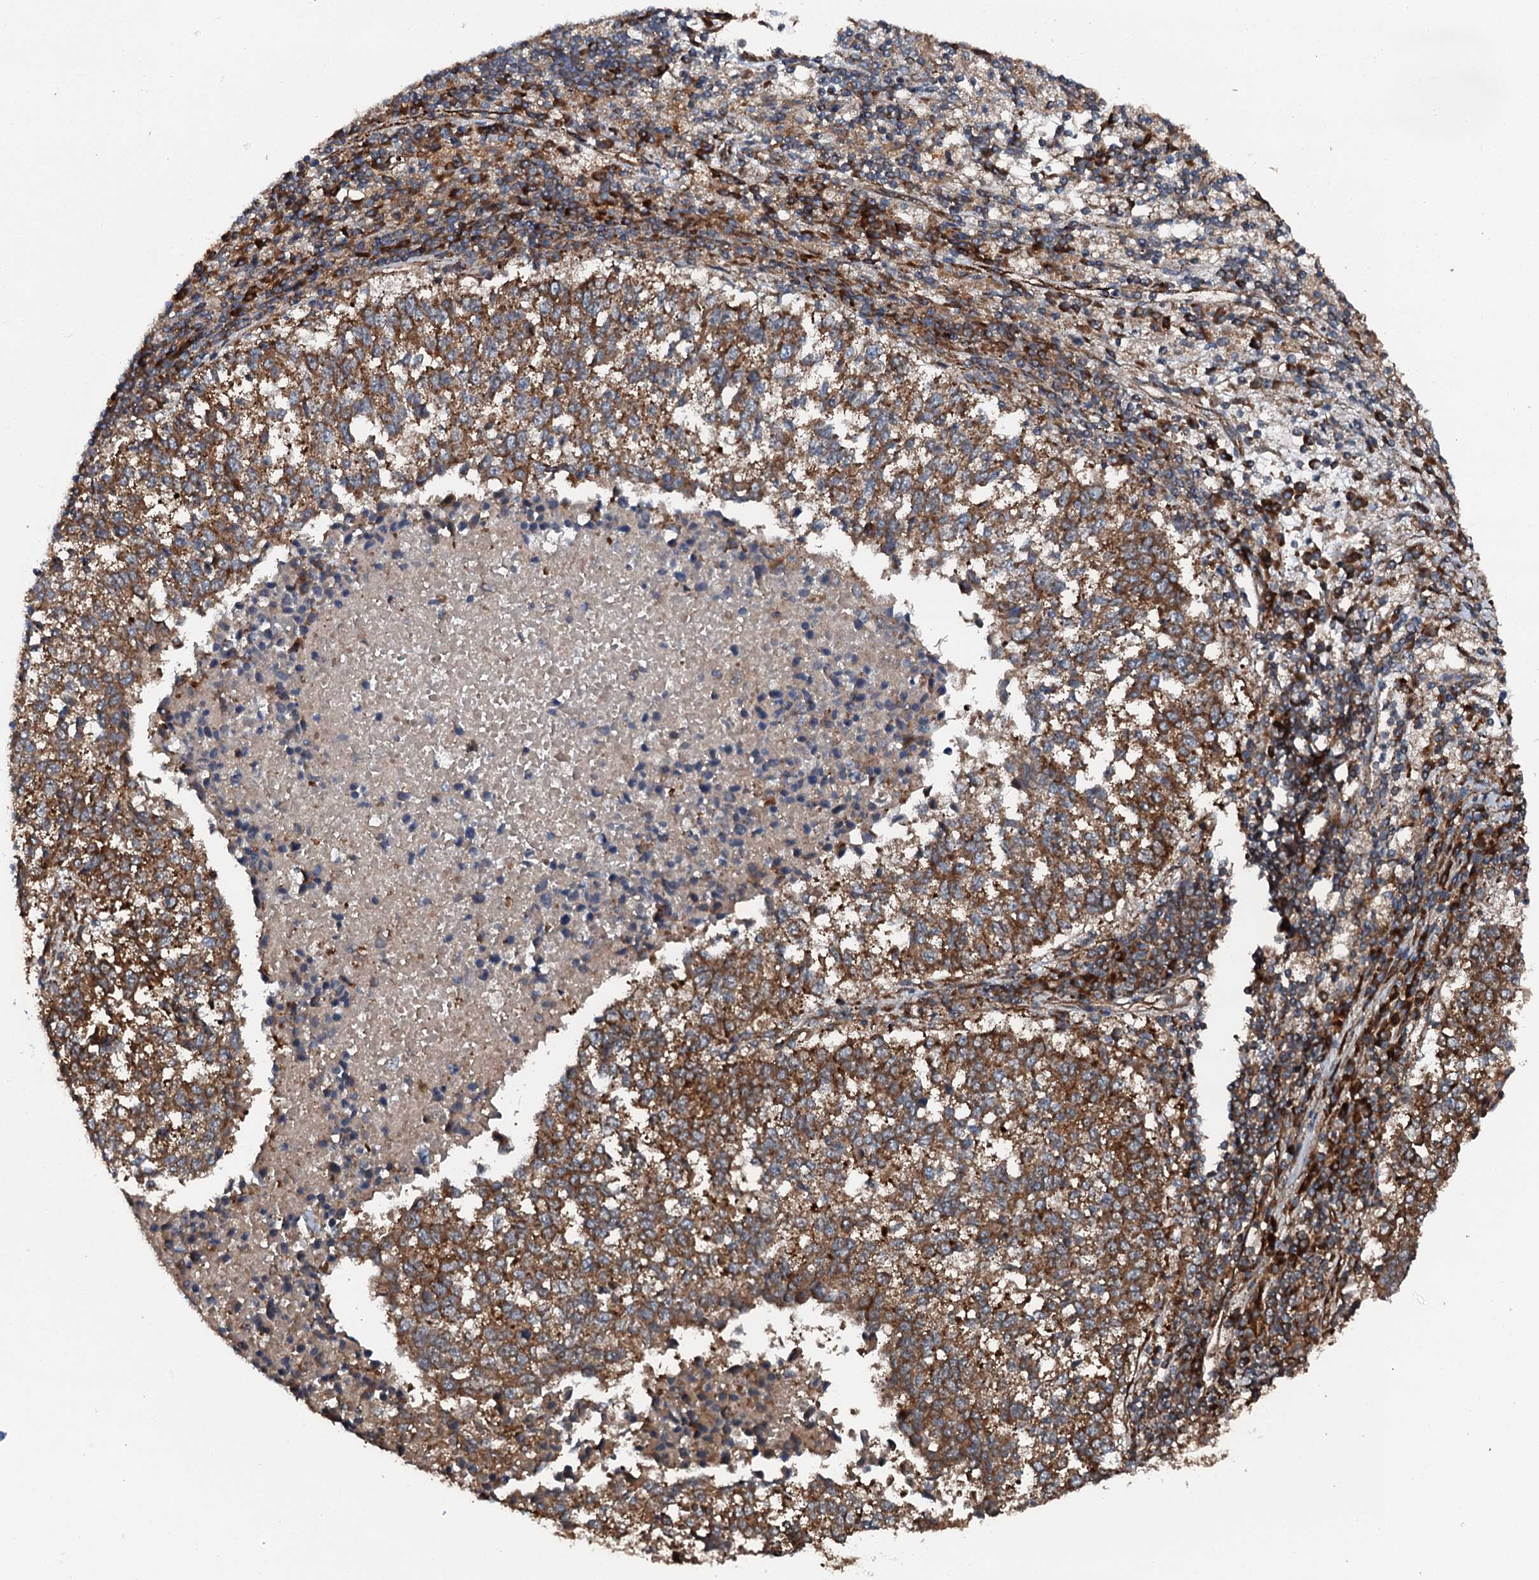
{"staining": {"intensity": "moderate", "quantity": ">75%", "location": "cytoplasmic/membranous"}, "tissue": "lung cancer", "cell_type": "Tumor cells", "image_type": "cancer", "snomed": [{"axis": "morphology", "description": "Squamous cell carcinoma, NOS"}, {"axis": "topography", "description": "Lung"}], "caption": "Lung cancer (squamous cell carcinoma) was stained to show a protein in brown. There is medium levels of moderate cytoplasmic/membranous staining in about >75% of tumor cells.", "gene": "FLYWCH1", "patient": {"sex": "male", "age": 73}}